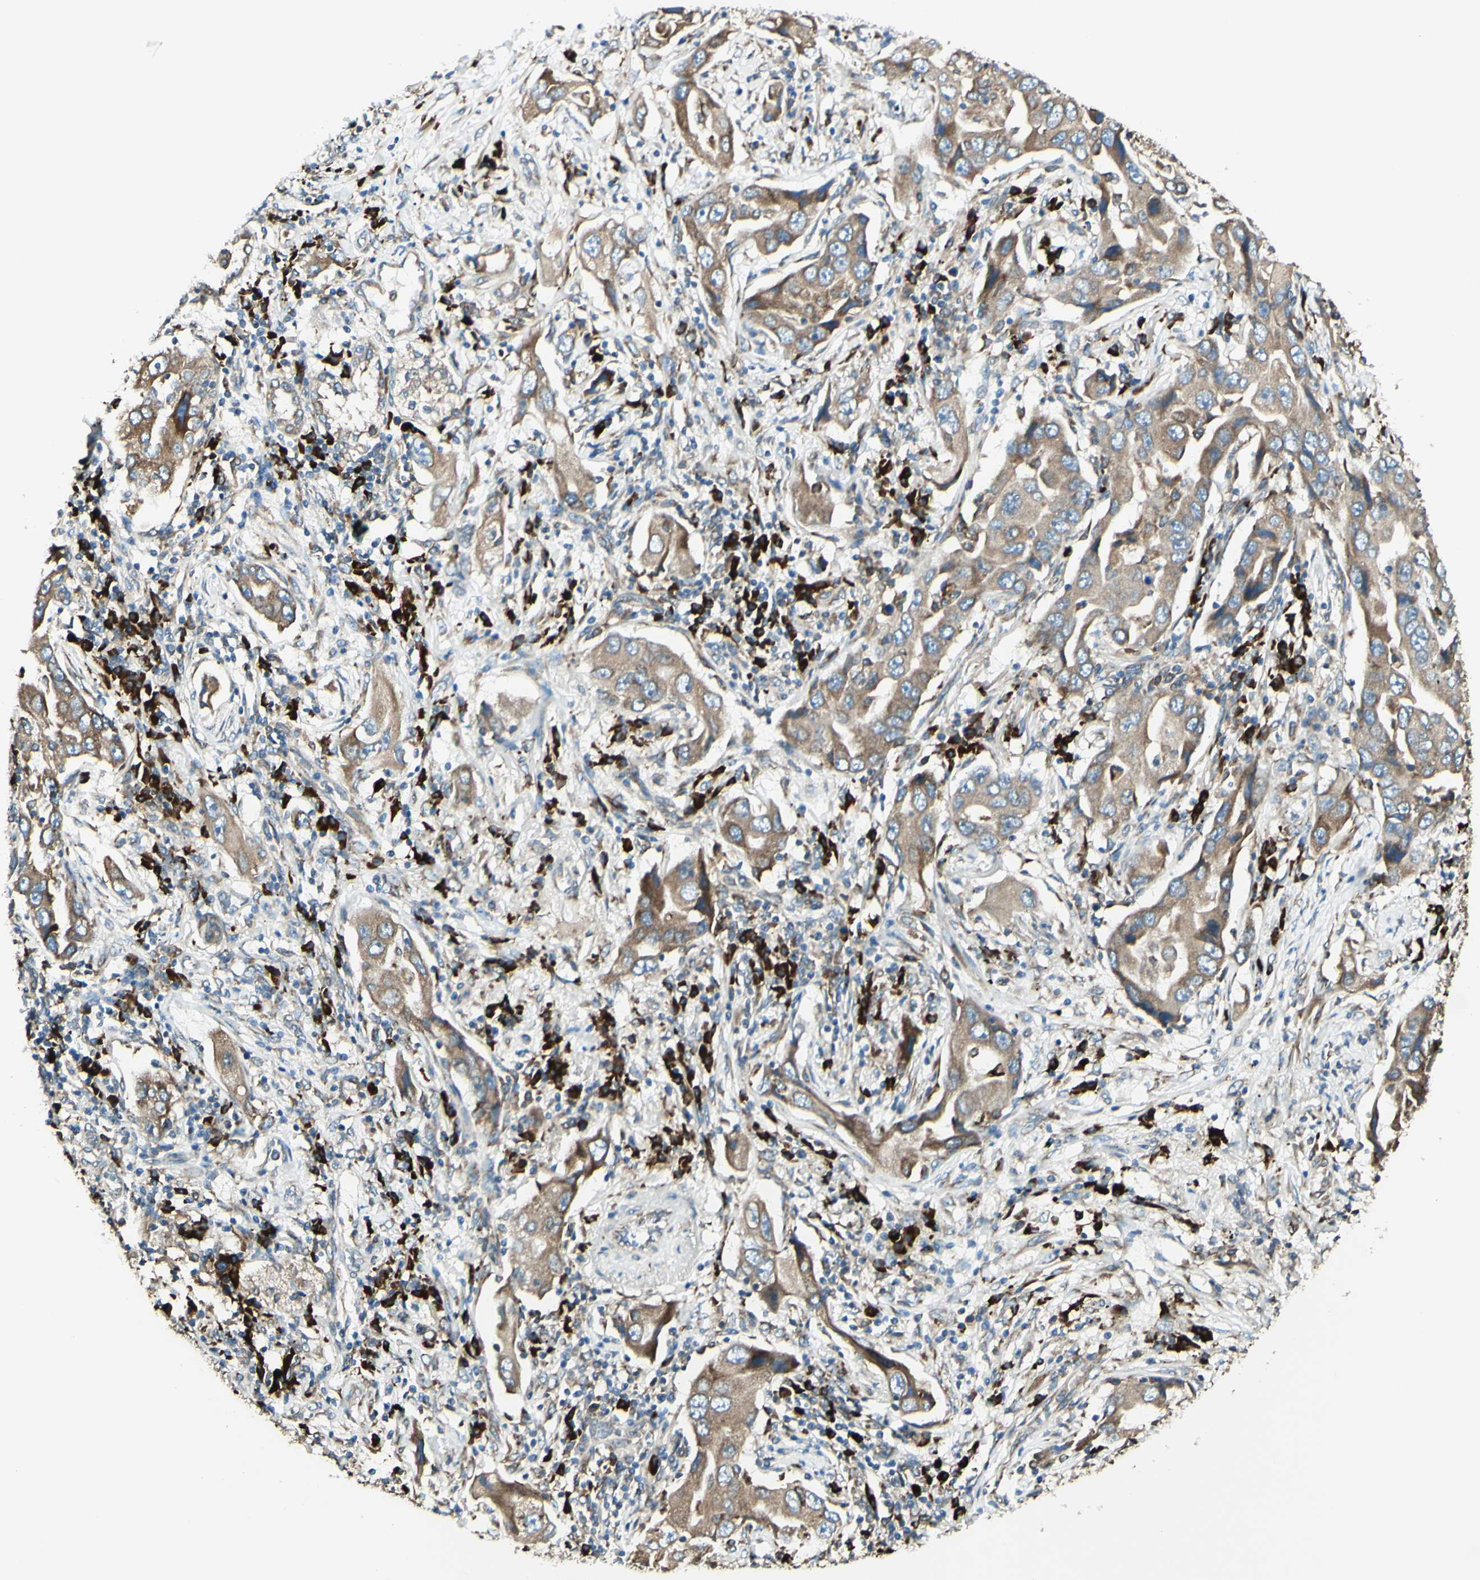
{"staining": {"intensity": "moderate", "quantity": ">75%", "location": "cytoplasmic/membranous"}, "tissue": "lung cancer", "cell_type": "Tumor cells", "image_type": "cancer", "snomed": [{"axis": "morphology", "description": "Adenocarcinoma, NOS"}, {"axis": "topography", "description": "Lung"}], "caption": "High-power microscopy captured an IHC micrograph of lung cancer (adenocarcinoma), revealing moderate cytoplasmic/membranous staining in approximately >75% of tumor cells. The staining was performed using DAB, with brown indicating positive protein expression. Nuclei are stained blue with hematoxylin.", "gene": "DNAJB11", "patient": {"sex": "female", "age": 65}}